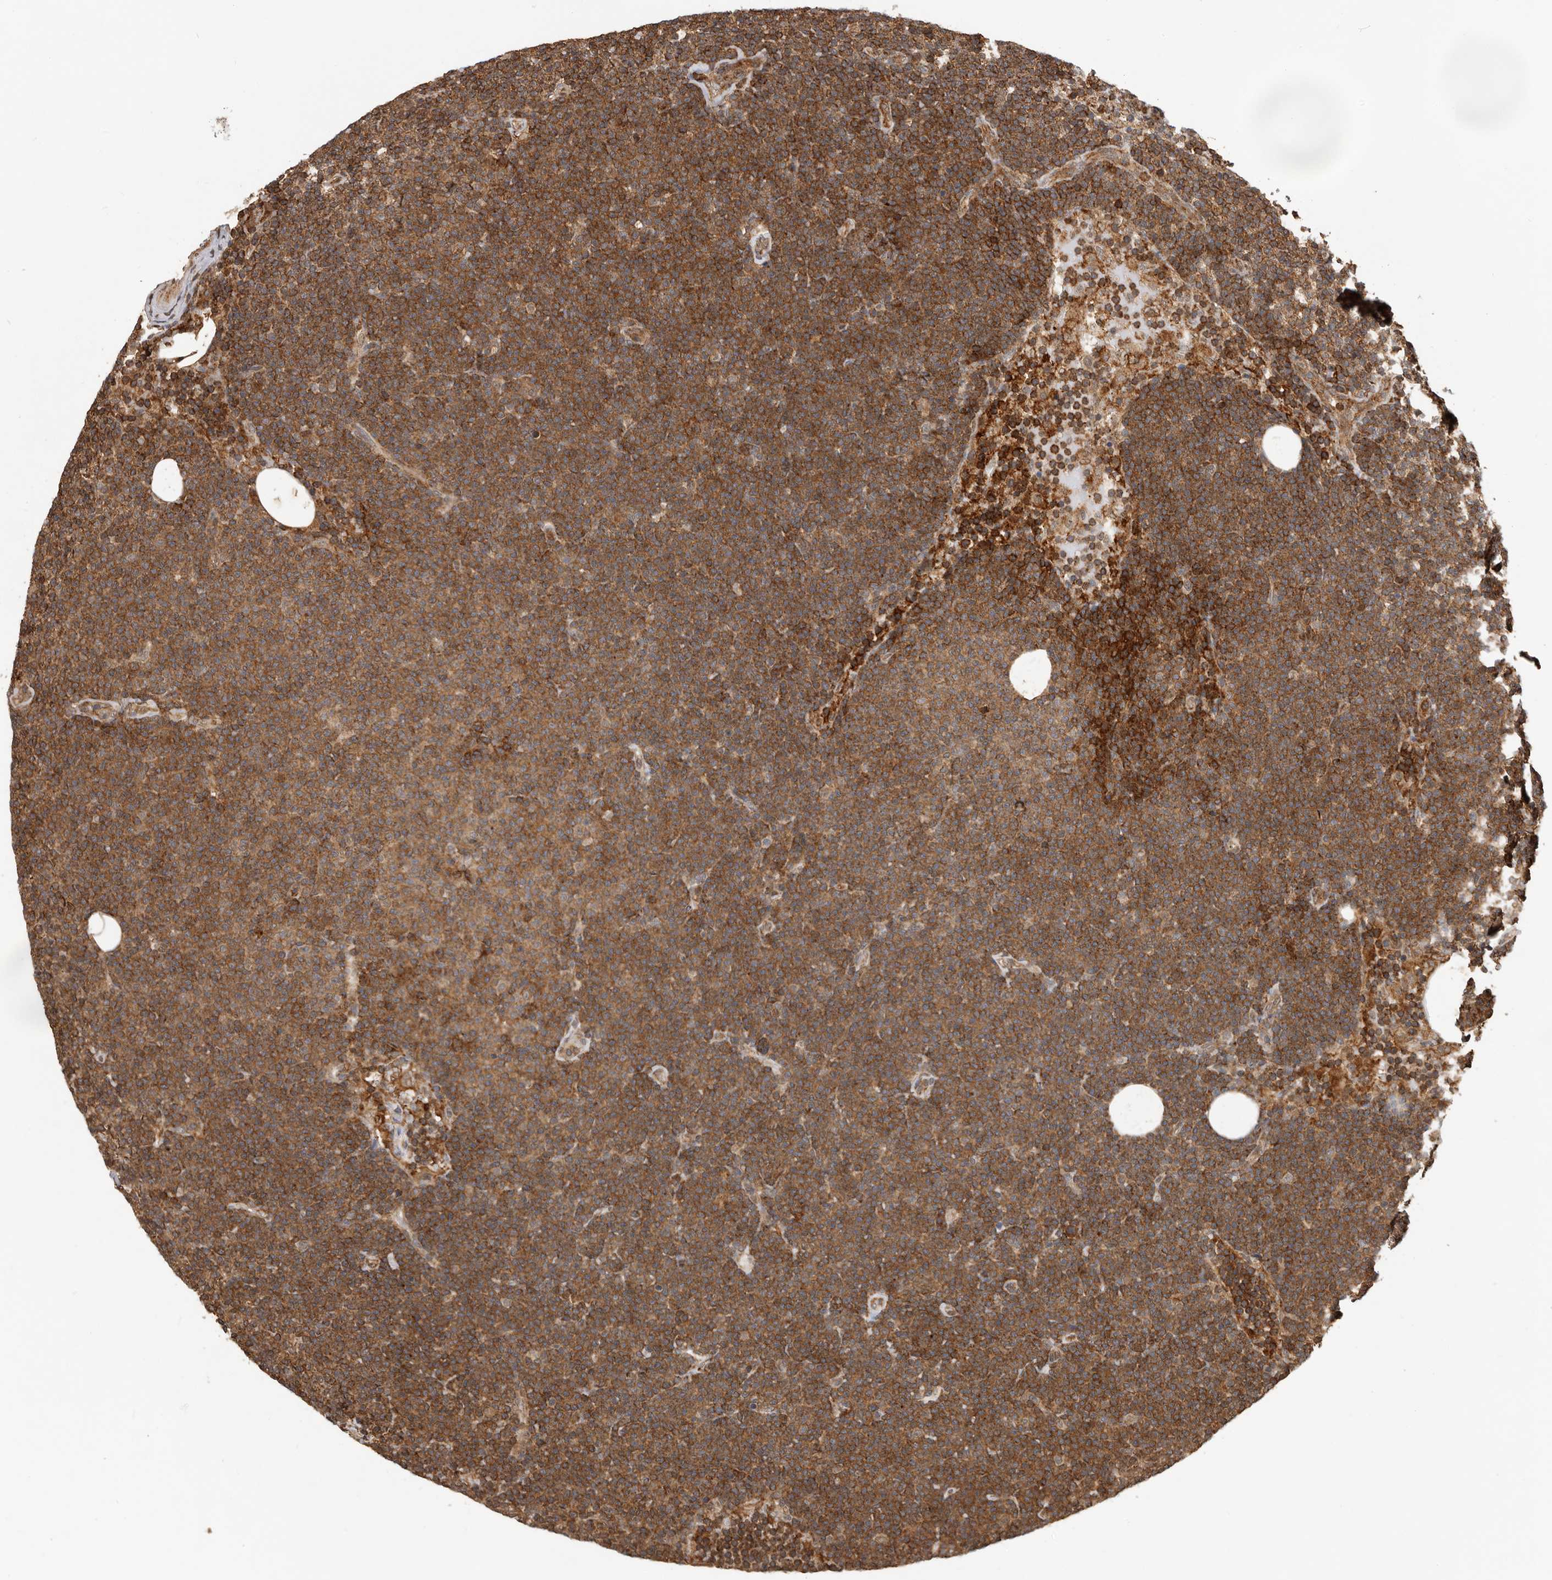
{"staining": {"intensity": "moderate", "quantity": ">75%", "location": "cytoplasmic/membranous"}, "tissue": "lymphoma", "cell_type": "Tumor cells", "image_type": "cancer", "snomed": [{"axis": "morphology", "description": "Malignant lymphoma, non-Hodgkin's type, Low grade"}, {"axis": "topography", "description": "Lymph node"}], "caption": "The image reveals a brown stain indicating the presence of a protein in the cytoplasmic/membranous of tumor cells in lymphoma.", "gene": "RNF157", "patient": {"sex": "female", "age": 53}}